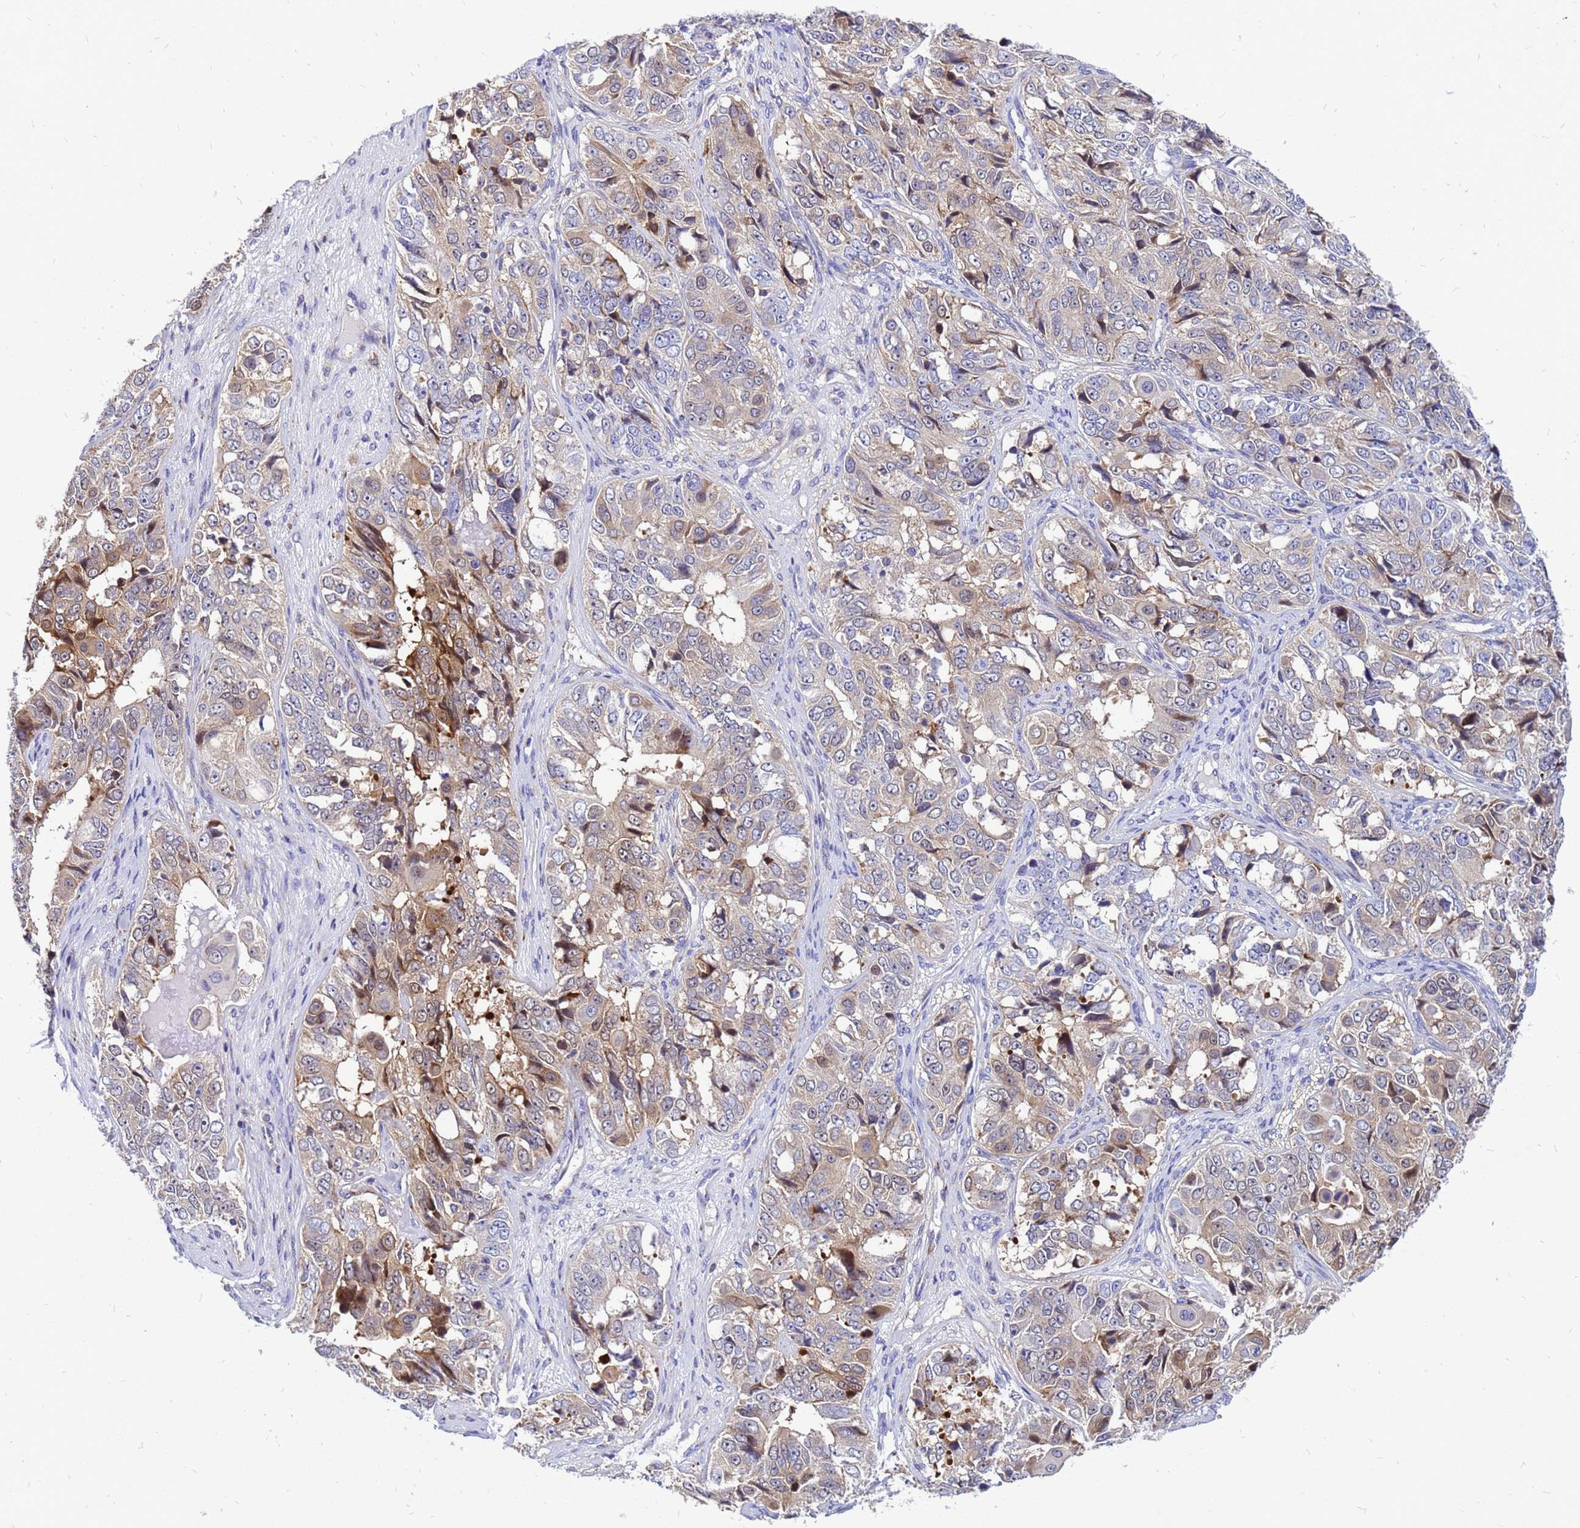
{"staining": {"intensity": "weak", "quantity": "25%-75%", "location": "cytoplasmic/membranous"}, "tissue": "ovarian cancer", "cell_type": "Tumor cells", "image_type": "cancer", "snomed": [{"axis": "morphology", "description": "Carcinoma, endometroid"}, {"axis": "topography", "description": "Ovary"}], "caption": "IHC photomicrograph of ovarian cancer stained for a protein (brown), which exhibits low levels of weak cytoplasmic/membranous positivity in approximately 25%-75% of tumor cells.", "gene": "FHIP1A", "patient": {"sex": "female", "age": 51}}